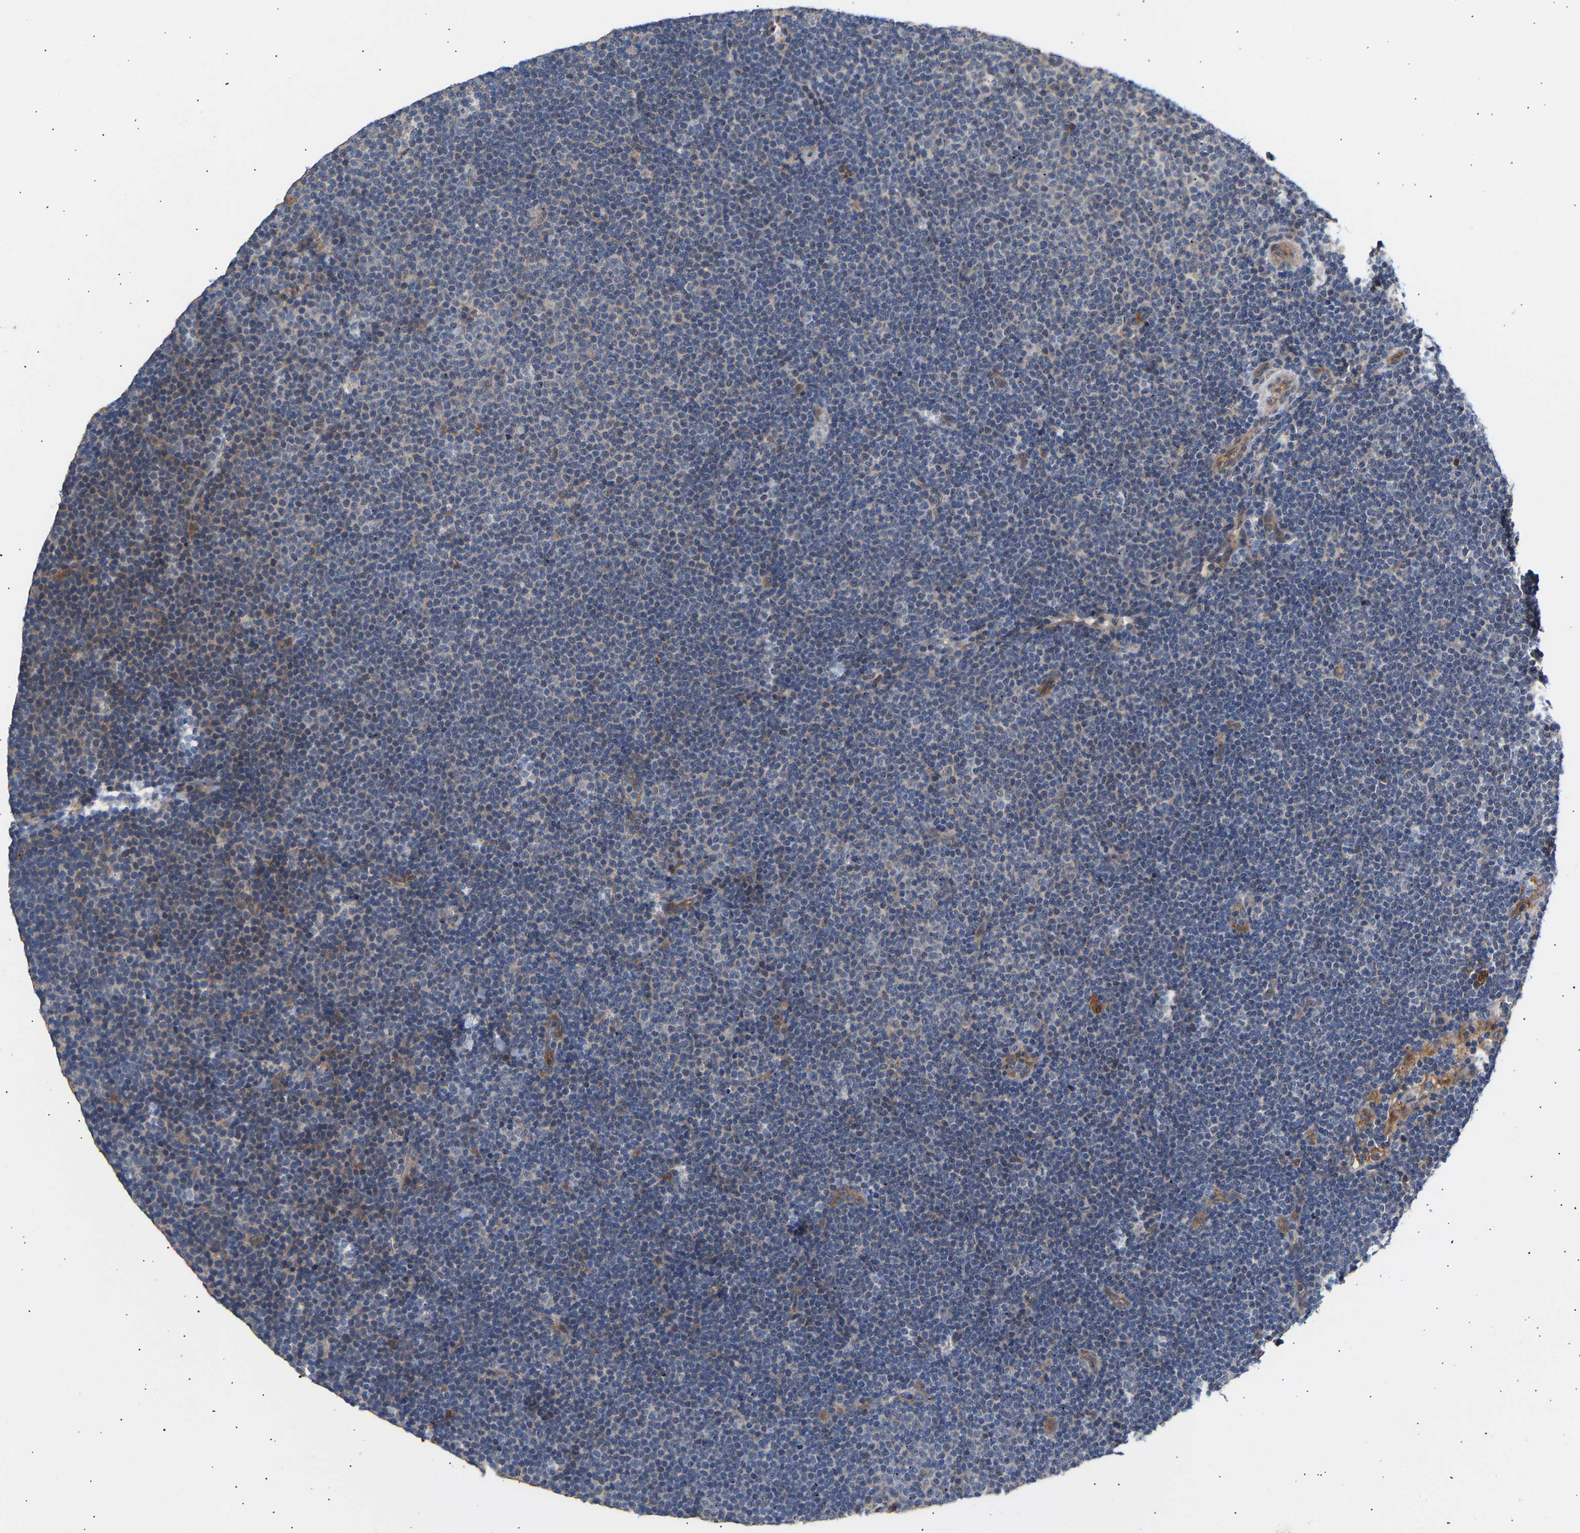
{"staining": {"intensity": "negative", "quantity": "none", "location": "none"}, "tissue": "lymphoma", "cell_type": "Tumor cells", "image_type": "cancer", "snomed": [{"axis": "morphology", "description": "Malignant lymphoma, non-Hodgkin's type, Low grade"}, {"axis": "topography", "description": "Lymph node"}], "caption": "Micrograph shows no protein positivity in tumor cells of low-grade malignant lymphoma, non-Hodgkin's type tissue.", "gene": "KASH5", "patient": {"sex": "female", "age": 53}}